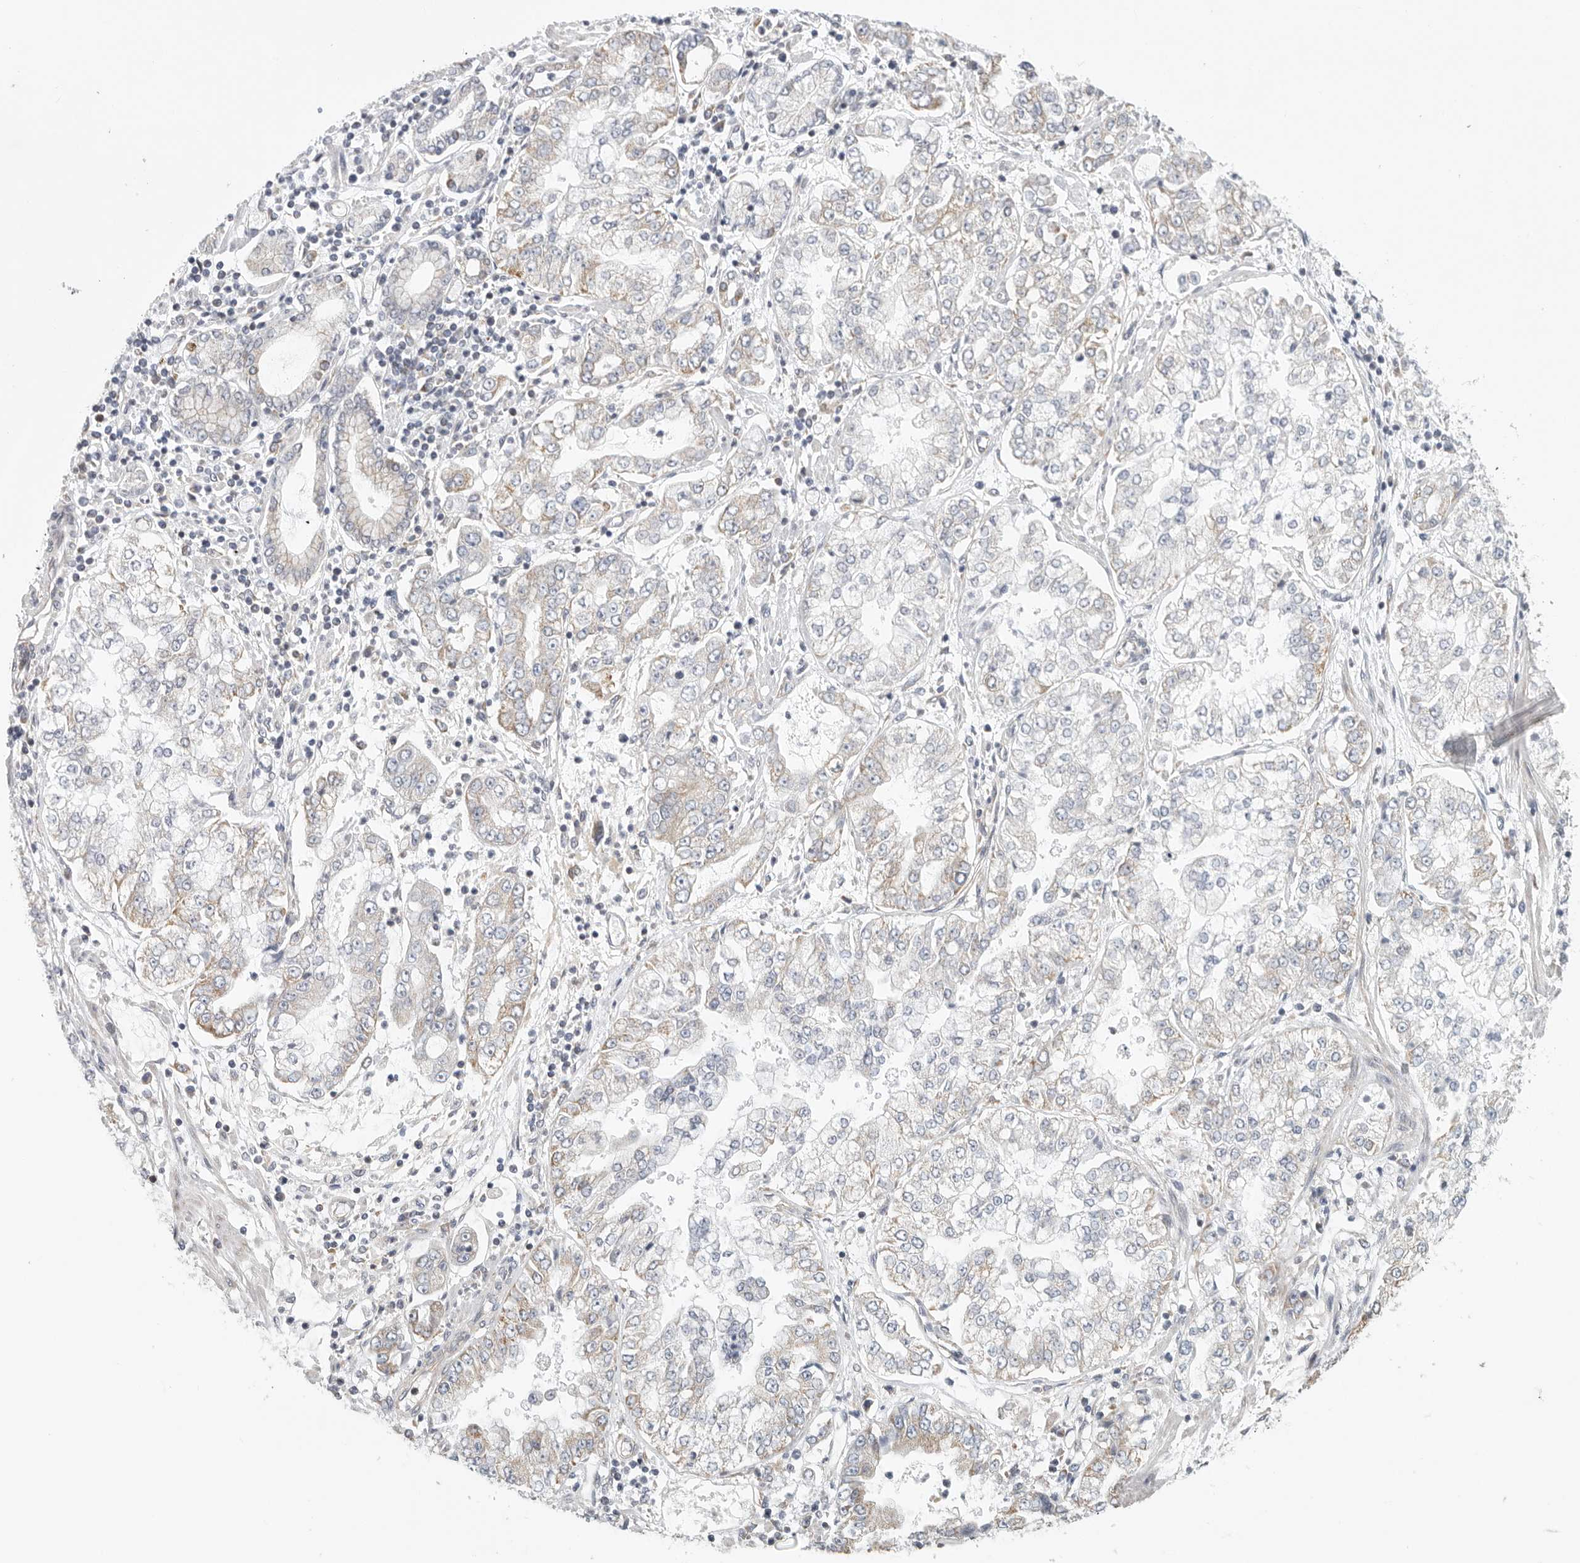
{"staining": {"intensity": "negative", "quantity": "none", "location": "none"}, "tissue": "stomach cancer", "cell_type": "Tumor cells", "image_type": "cancer", "snomed": [{"axis": "morphology", "description": "Adenocarcinoma, NOS"}, {"axis": "topography", "description": "Stomach"}], "caption": "Stomach adenocarcinoma was stained to show a protein in brown. There is no significant positivity in tumor cells.", "gene": "FKBP8", "patient": {"sex": "male", "age": 76}}